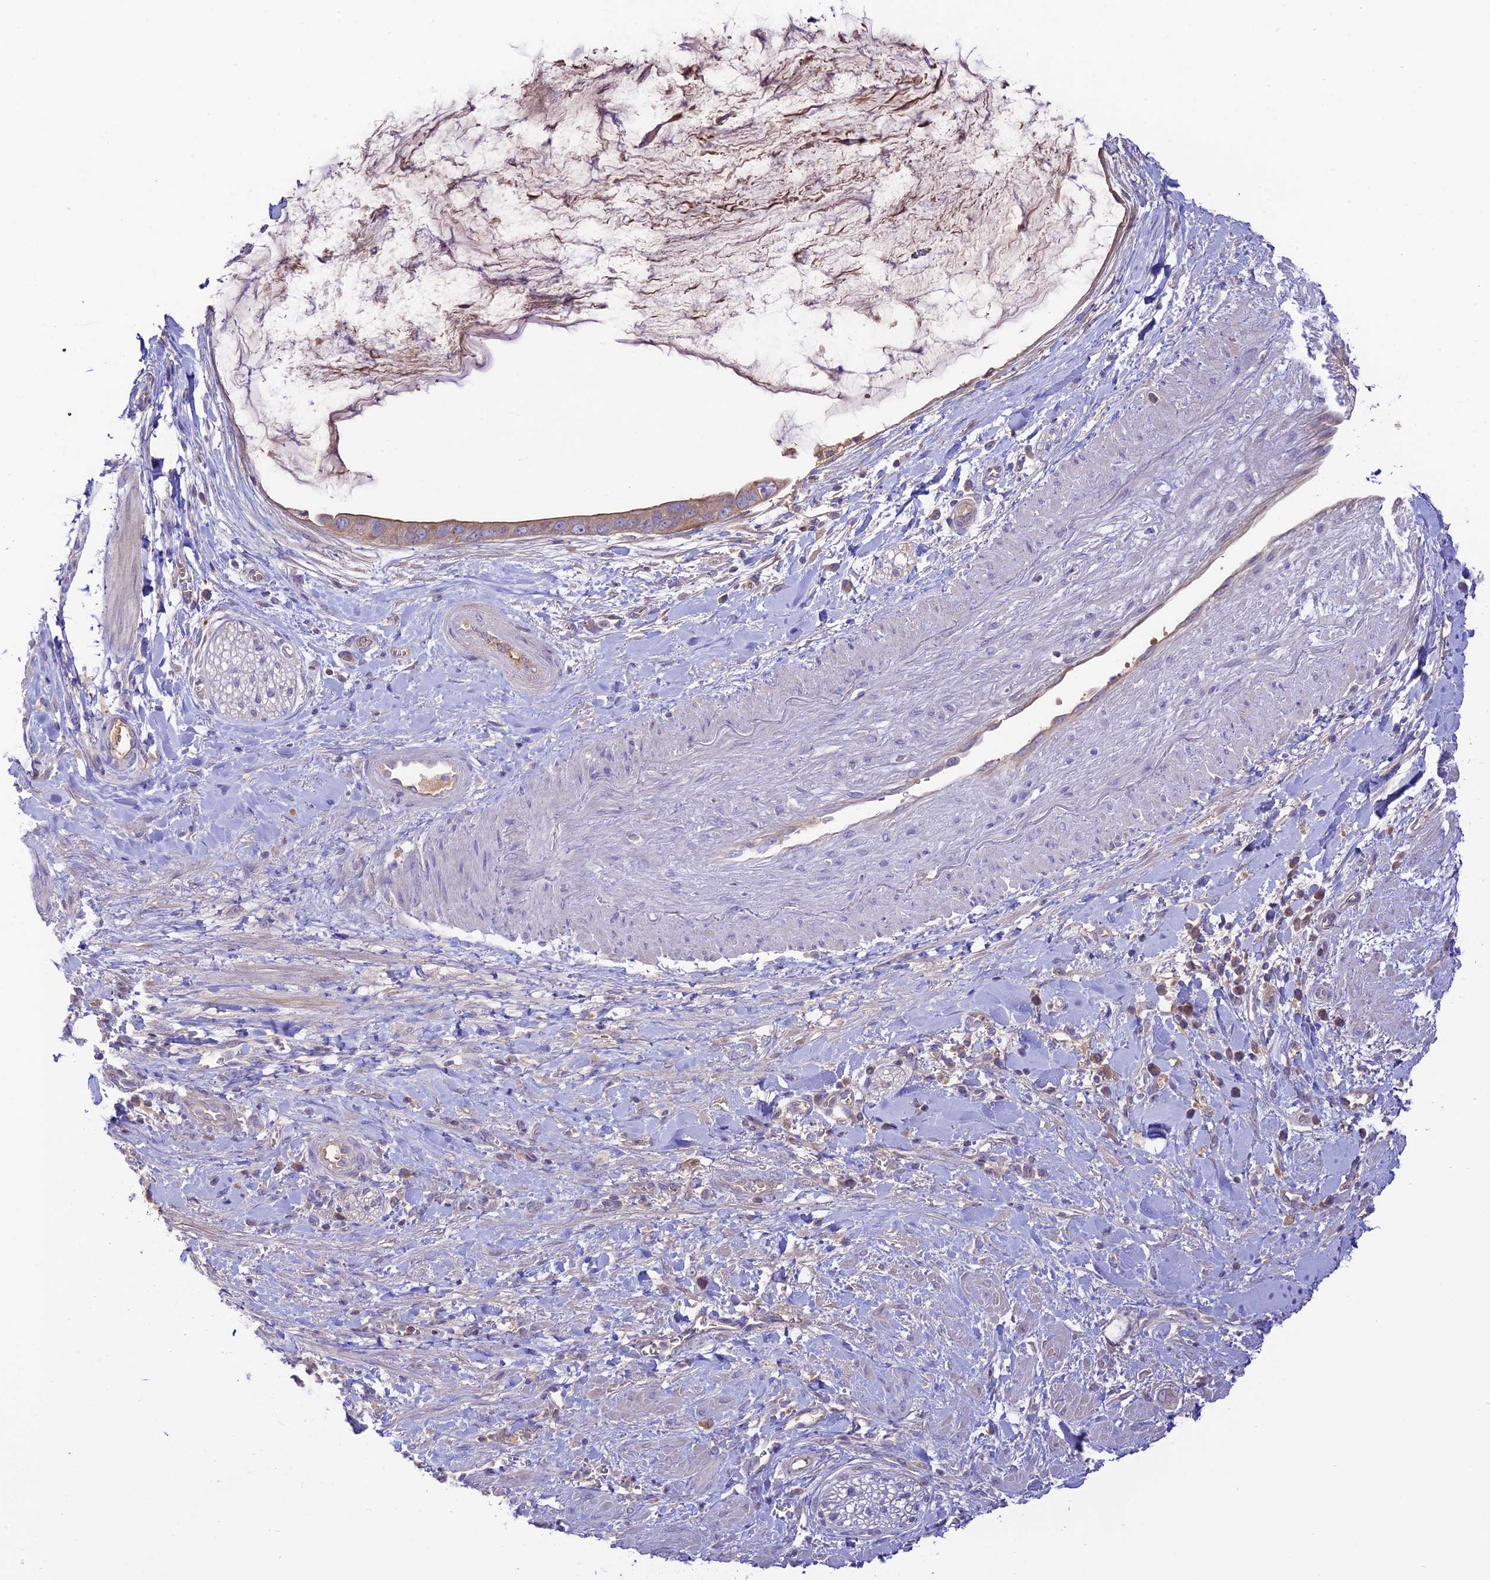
{"staining": {"intensity": "weak", "quantity": "25%-75%", "location": "cytoplasmic/membranous"}, "tissue": "pancreatic cancer", "cell_type": "Tumor cells", "image_type": "cancer", "snomed": [{"axis": "morphology", "description": "Adenocarcinoma, NOS"}, {"axis": "topography", "description": "Pancreas"}], "caption": "Pancreatic adenocarcinoma stained with DAB (3,3'-diaminobenzidine) immunohistochemistry (IHC) displays low levels of weak cytoplasmic/membranous expression in about 25%-75% of tumor cells. The staining is performed using DAB (3,3'-diaminobenzidine) brown chromogen to label protein expression. The nuclei are counter-stained blue using hematoxylin.", "gene": "NLRP9", "patient": {"sex": "male", "age": 75}}